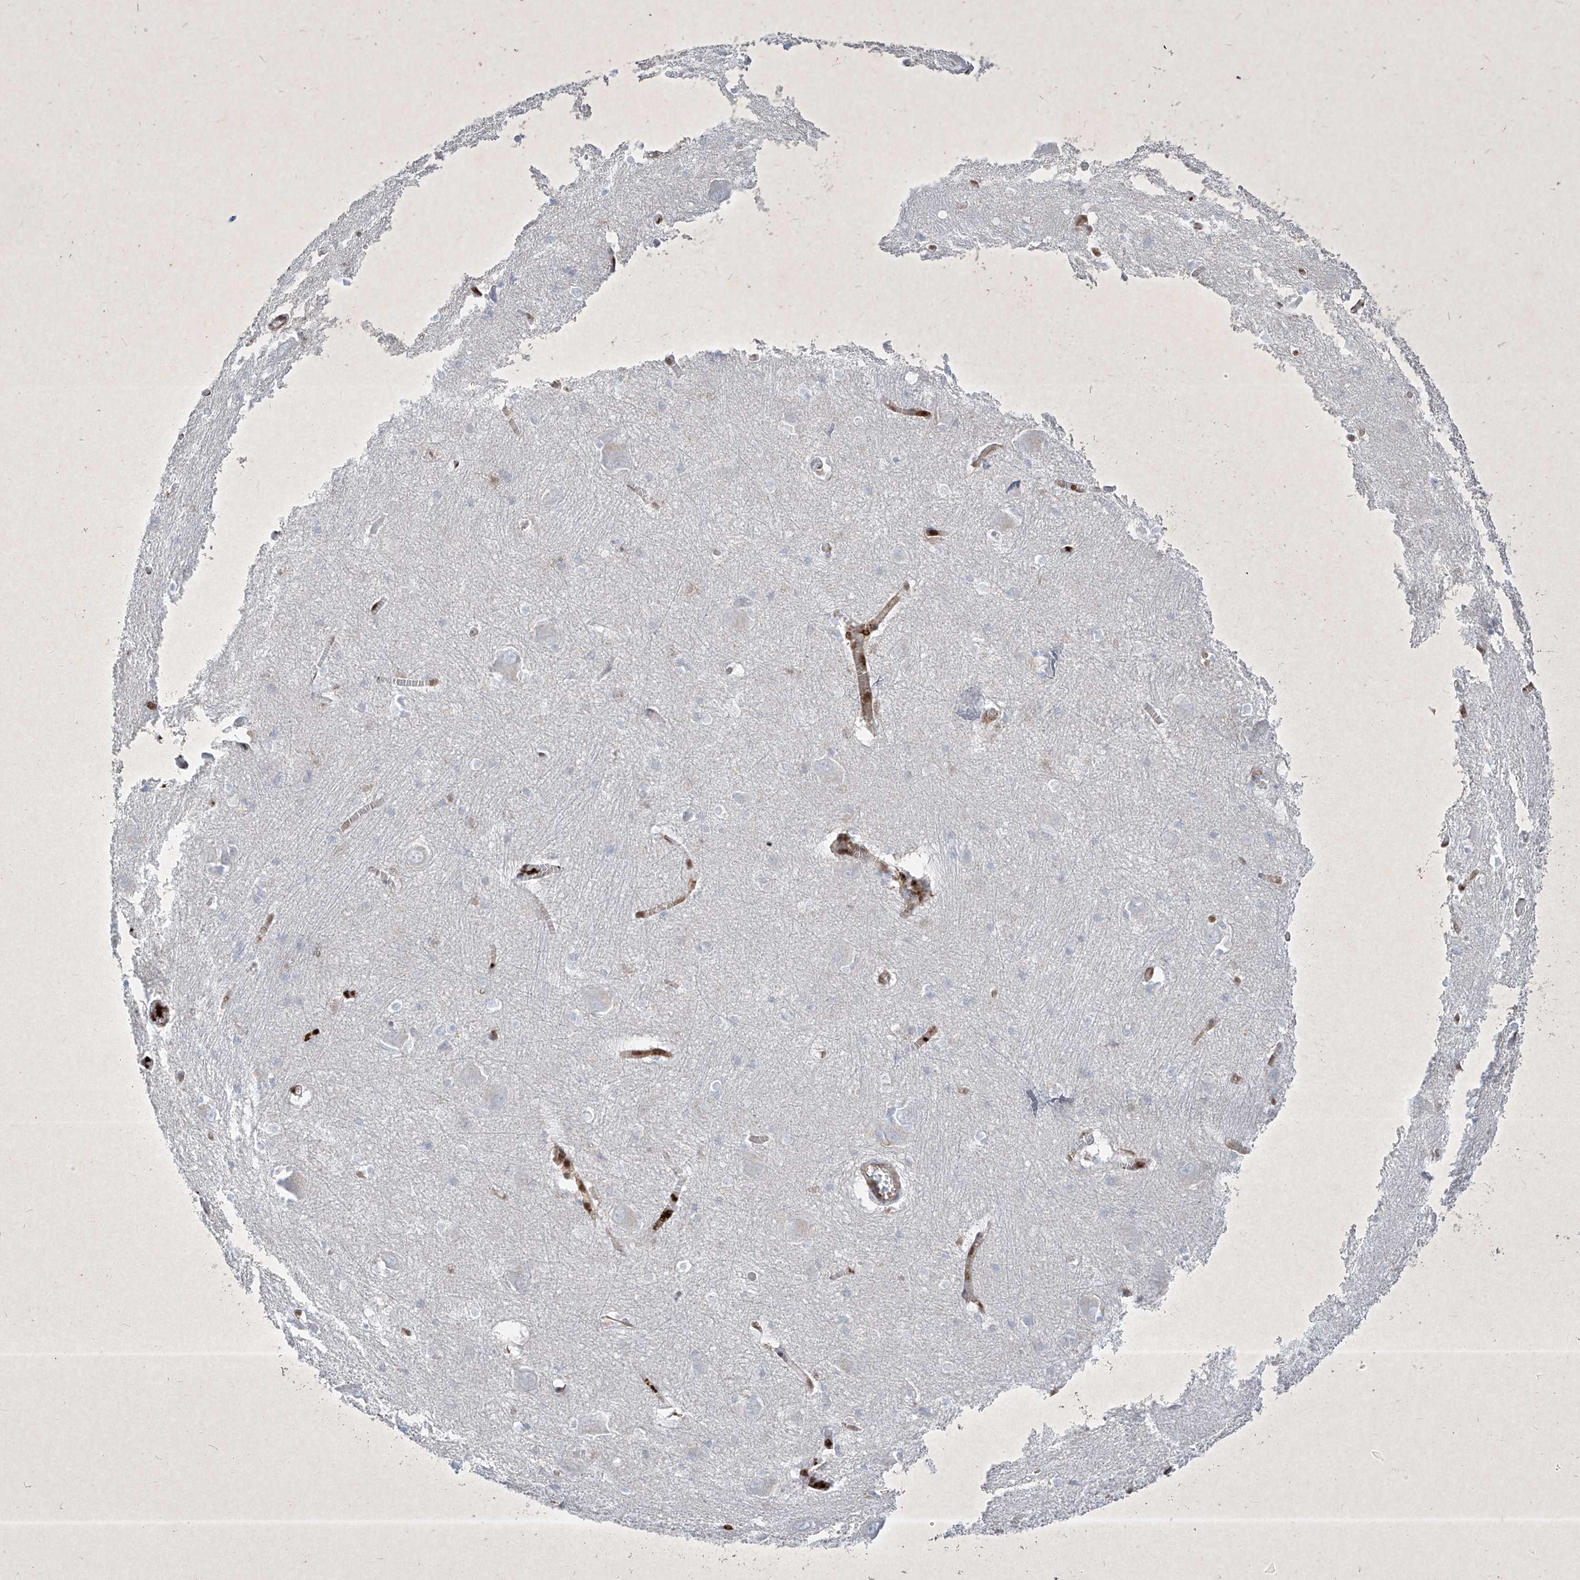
{"staining": {"intensity": "negative", "quantity": "none", "location": "none"}, "tissue": "caudate", "cell_type": "Glial cells", "image_type": "normal", "snomed": [{"axis": "morphology", "description": "Normal tissue, NOS"}, {"axis": "topography", "description": "Lateral ventricle wall"}], "caption": "A histopathology image of caudate stained for a protein shows no brown staining in glial cells. (Brightfield microscopy of DAB immunohistochemistry (IHC) at high magnification).", "gene": "PSMB10", "patient": {"sex": "male", "age": 37}}